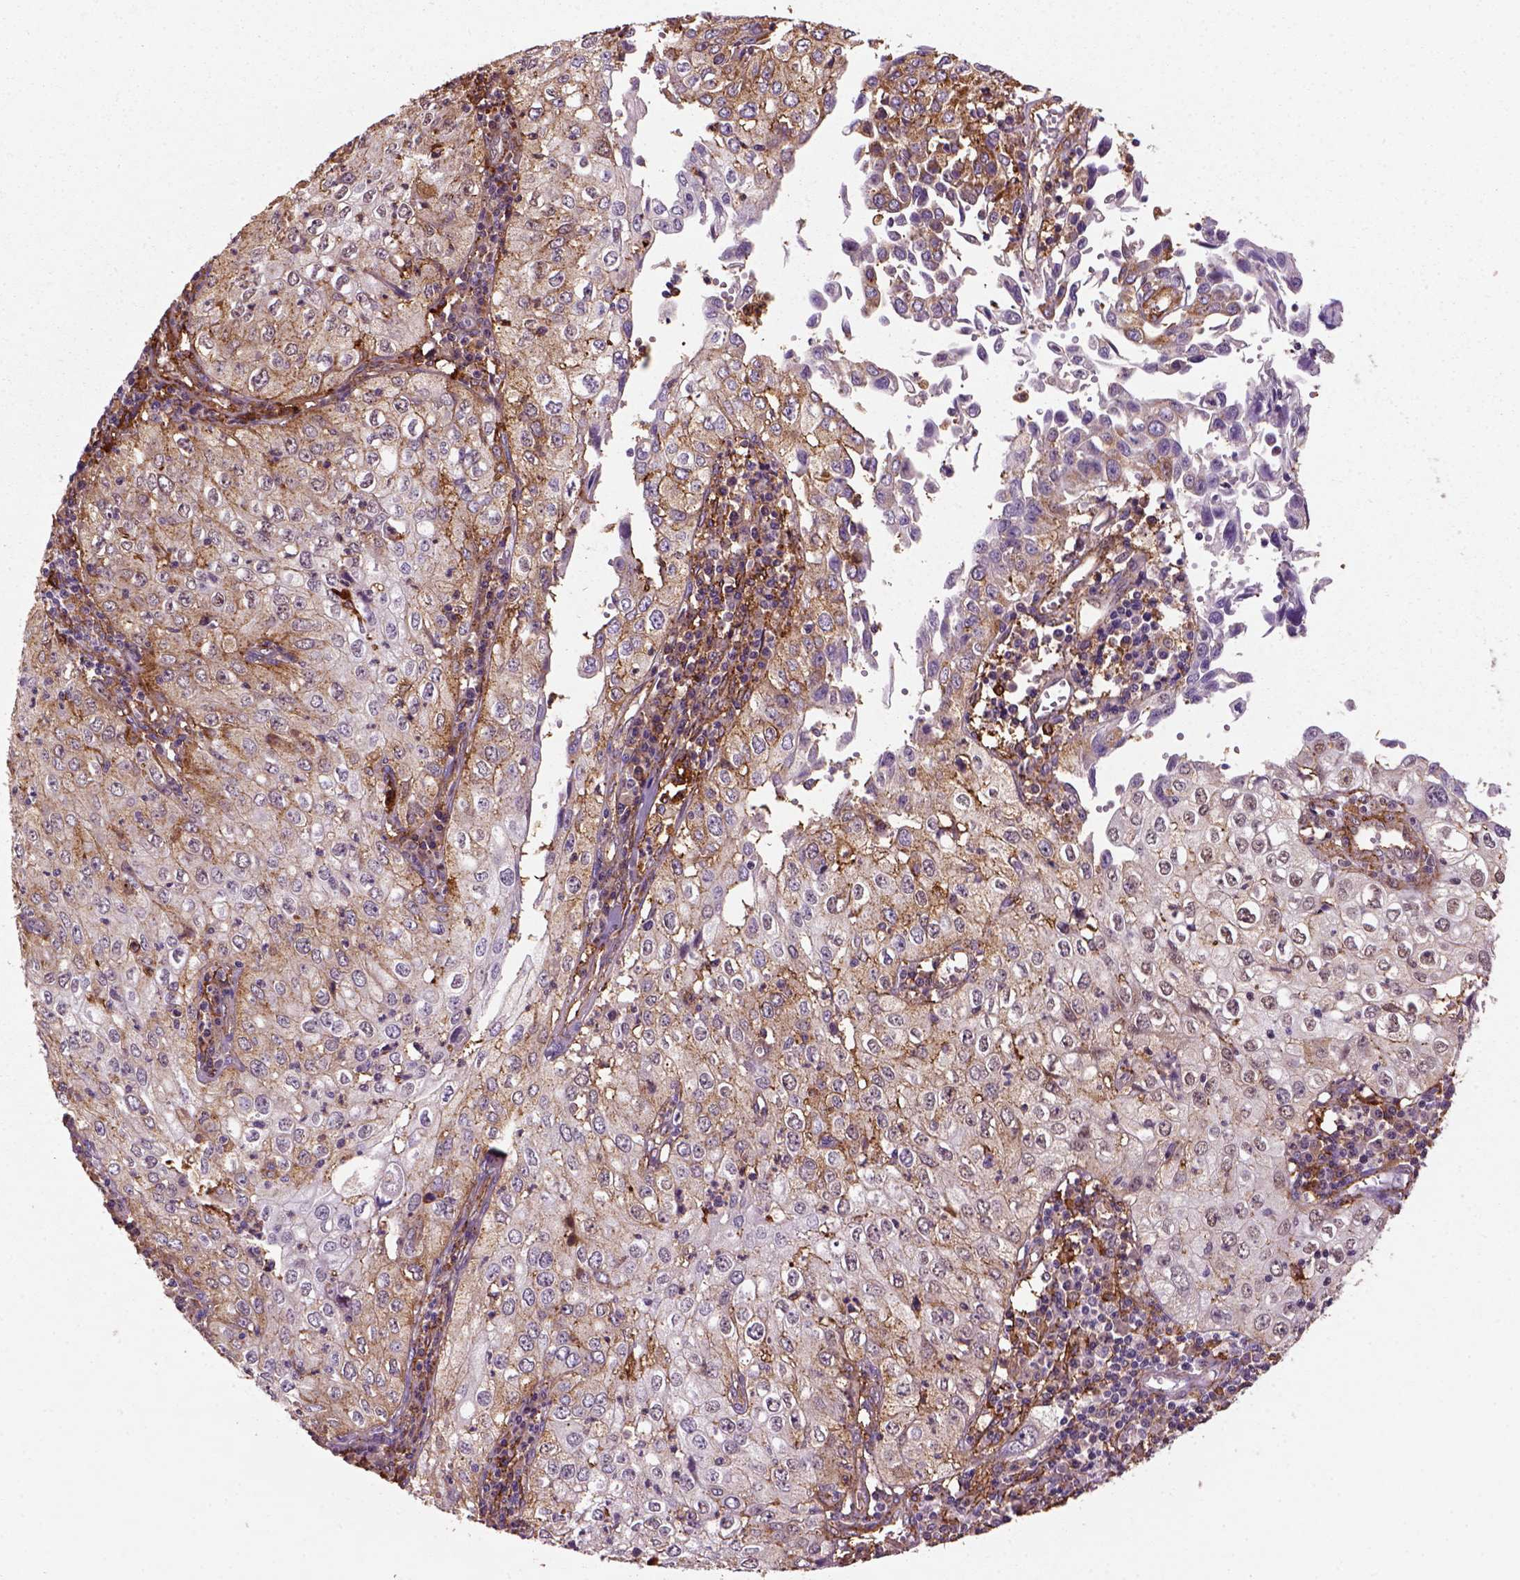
{"staining": {"intensity": "moderate", "quantity": "25%-75%", "location": "cytoplasmic/membranous"}, "tissue": "cervical cancer", "cell_type": "Tumor cells", "image_type": "cancer", "snomed": [{"axis": "morphology", "description": "Squamous cell carcinoma, NOS"}, {"axis": "topography", "description": "Cervix"}], "caption": "Human cervical cancer stained with a brown dye exhibits moderate cytoplasmic/membranous positive positivity in about 25%-75% of tumor cells.", "gene": "MARCKS", "patient": {"sex": "female", "age": 24}}